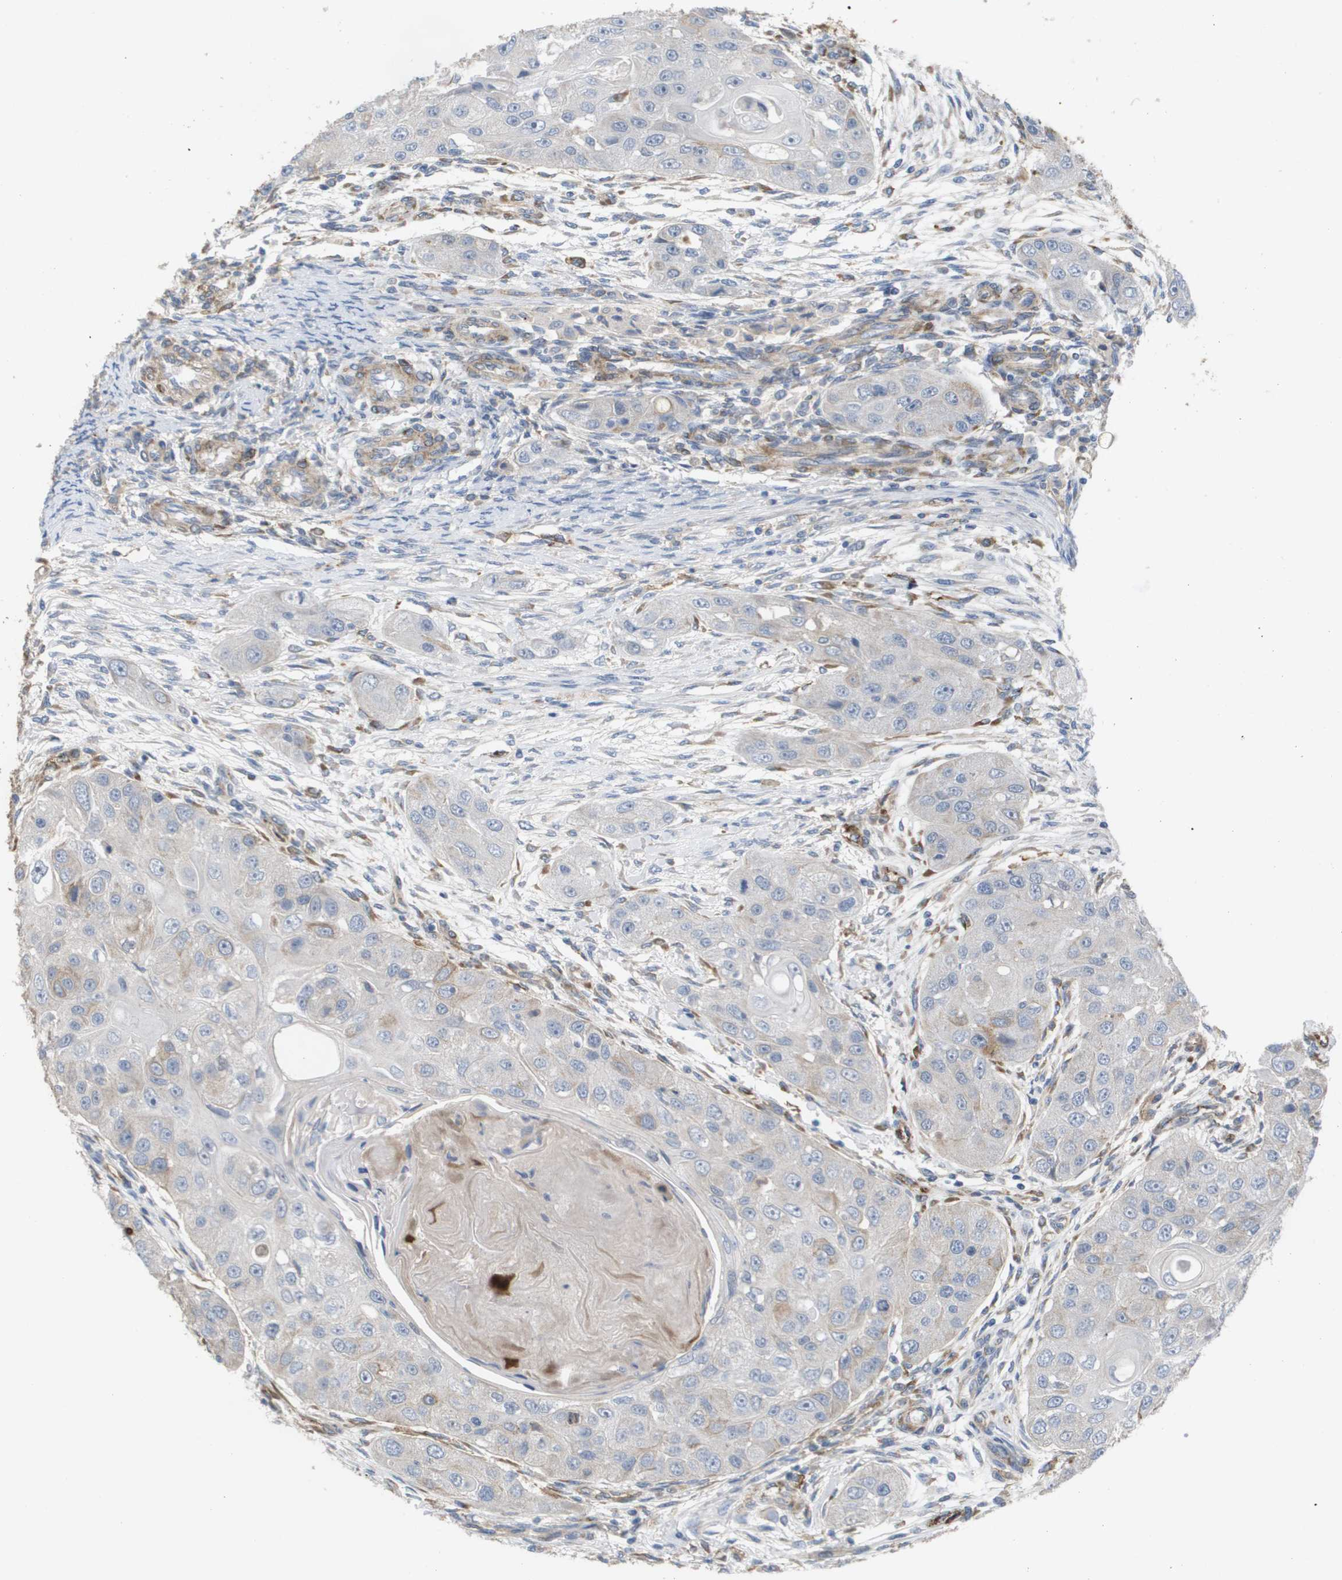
{"staining": {"intensity": "negative", "quantity": "none", "location": "none"}, "tissue": "head and neck cancer", "cell_type": "Tumor cells", "image_type": "cancer", "snomed": [{"axis": "morphology", "description": "Normal tissue, NOS"}, {"axis": "morphology", "description": "Squamous cell carcinoma, NOS"}, {"axis": "topography", "description": "Skeletal muscle"}, {"axis": "topography", "description": "Head-Neck"}], "caption": "DAB (3,3'-diaminobenzidine) immunohistochemical staining of head and neck squamous cell carcinoma reveals no significant positivity in tumor cells.", "gene": "ANGPT2", "patient": {"sex": "male", "age": 51}}